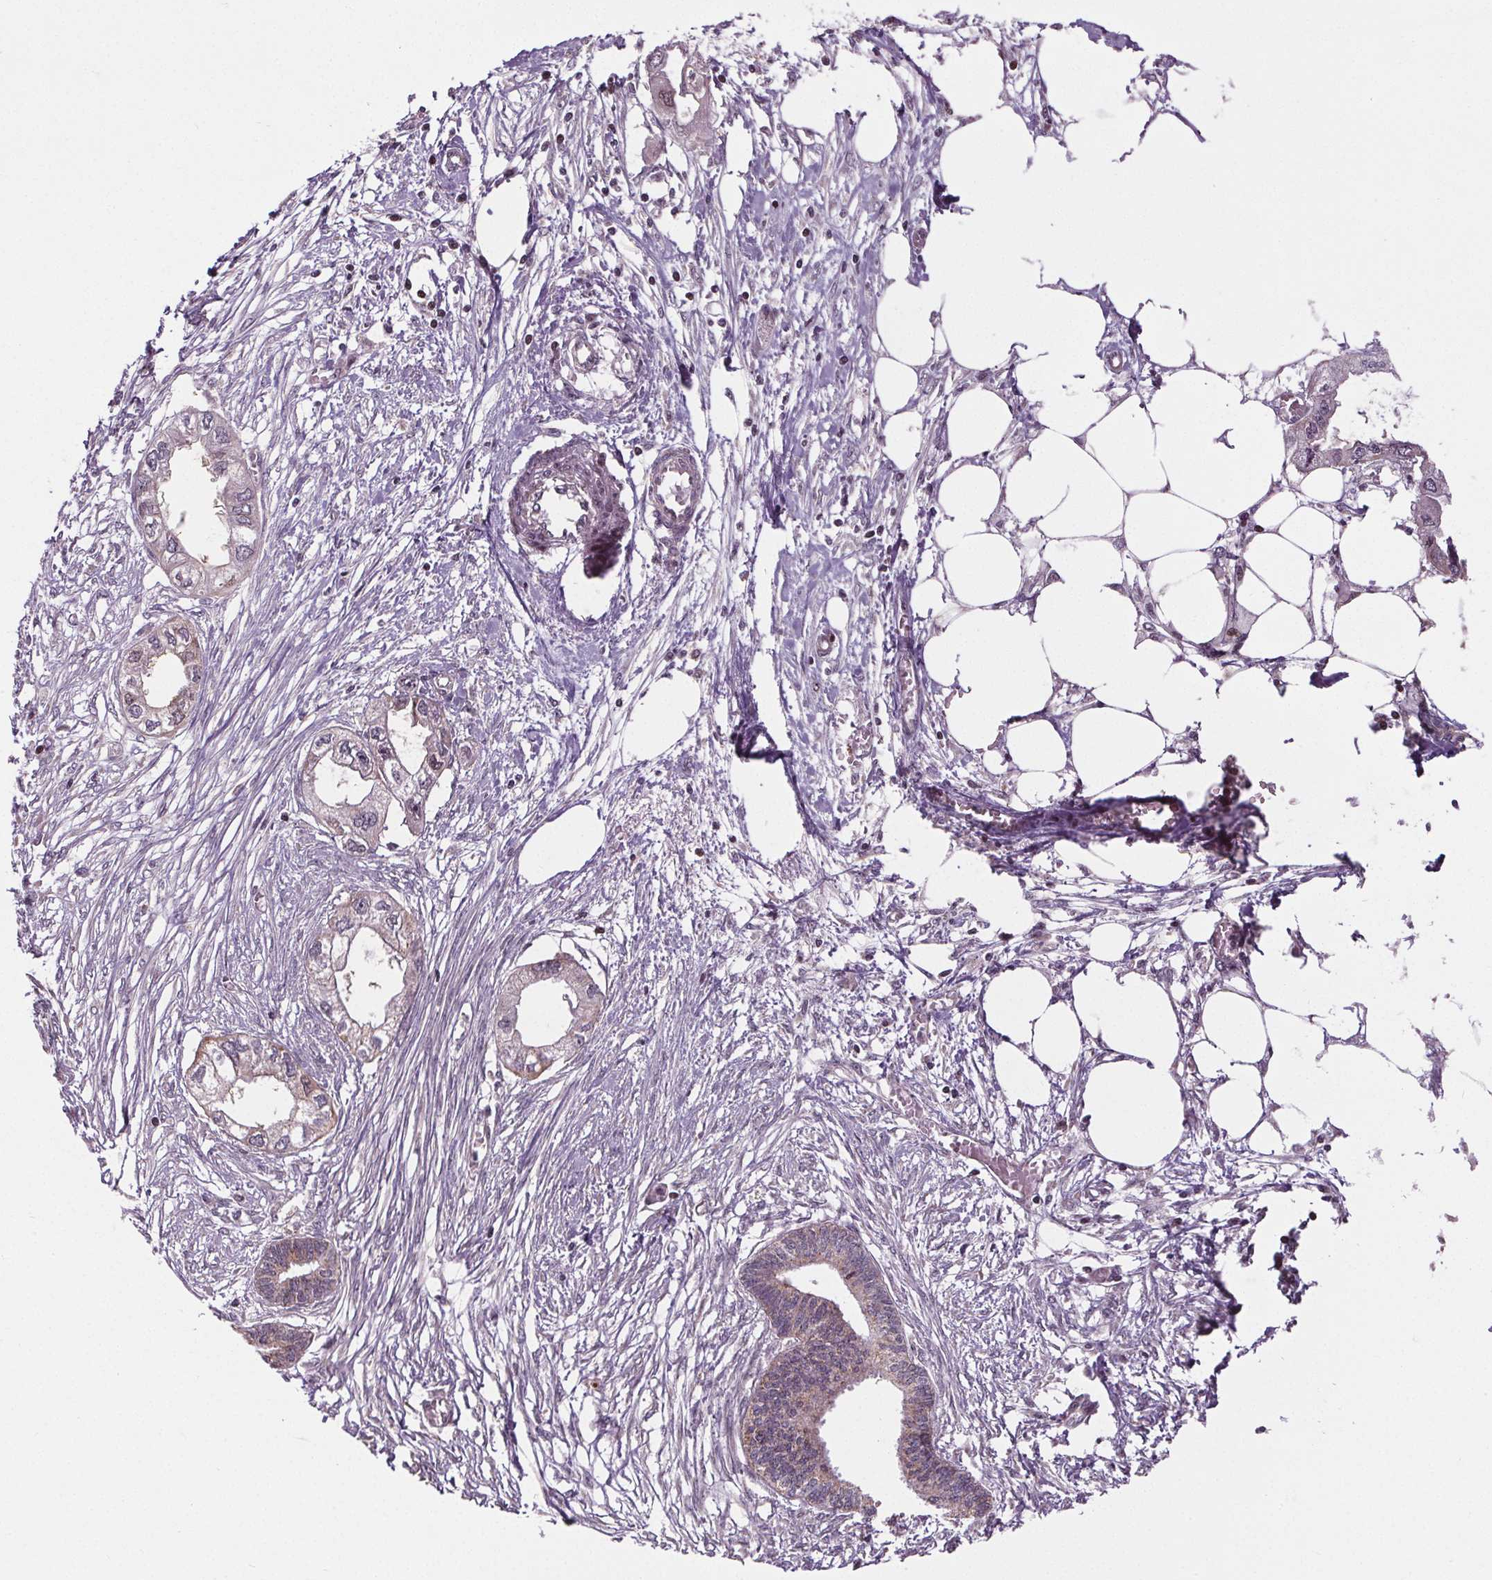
{"staining": {"intensity": "weak", "quantity": "25%-75%", "location": "cytoplasmic/membranous"}, "tissue": "endometrial cancer", "cell_type": "Tumor cells", "image_type": "cancer", "snomed": [{"axis": "morphology", "description": "Adenocarcinoma, NOS"}, {"axis": "morphology", "description": "Adenocarcinoma, metastatic, NOS"}, {"axis": "topography", "description": "Adipose tissue"}, {"axis": "topography", "description": "Endometrium"}], "caption": "Weak cytoplasmic/membranous expression is appreciated in approximately 25%-75% of tumor cells in endometrial metastatic adenocarcinoma.", "gene": "SUCLA2", "patient": {"sex": "female", "age": 67}}